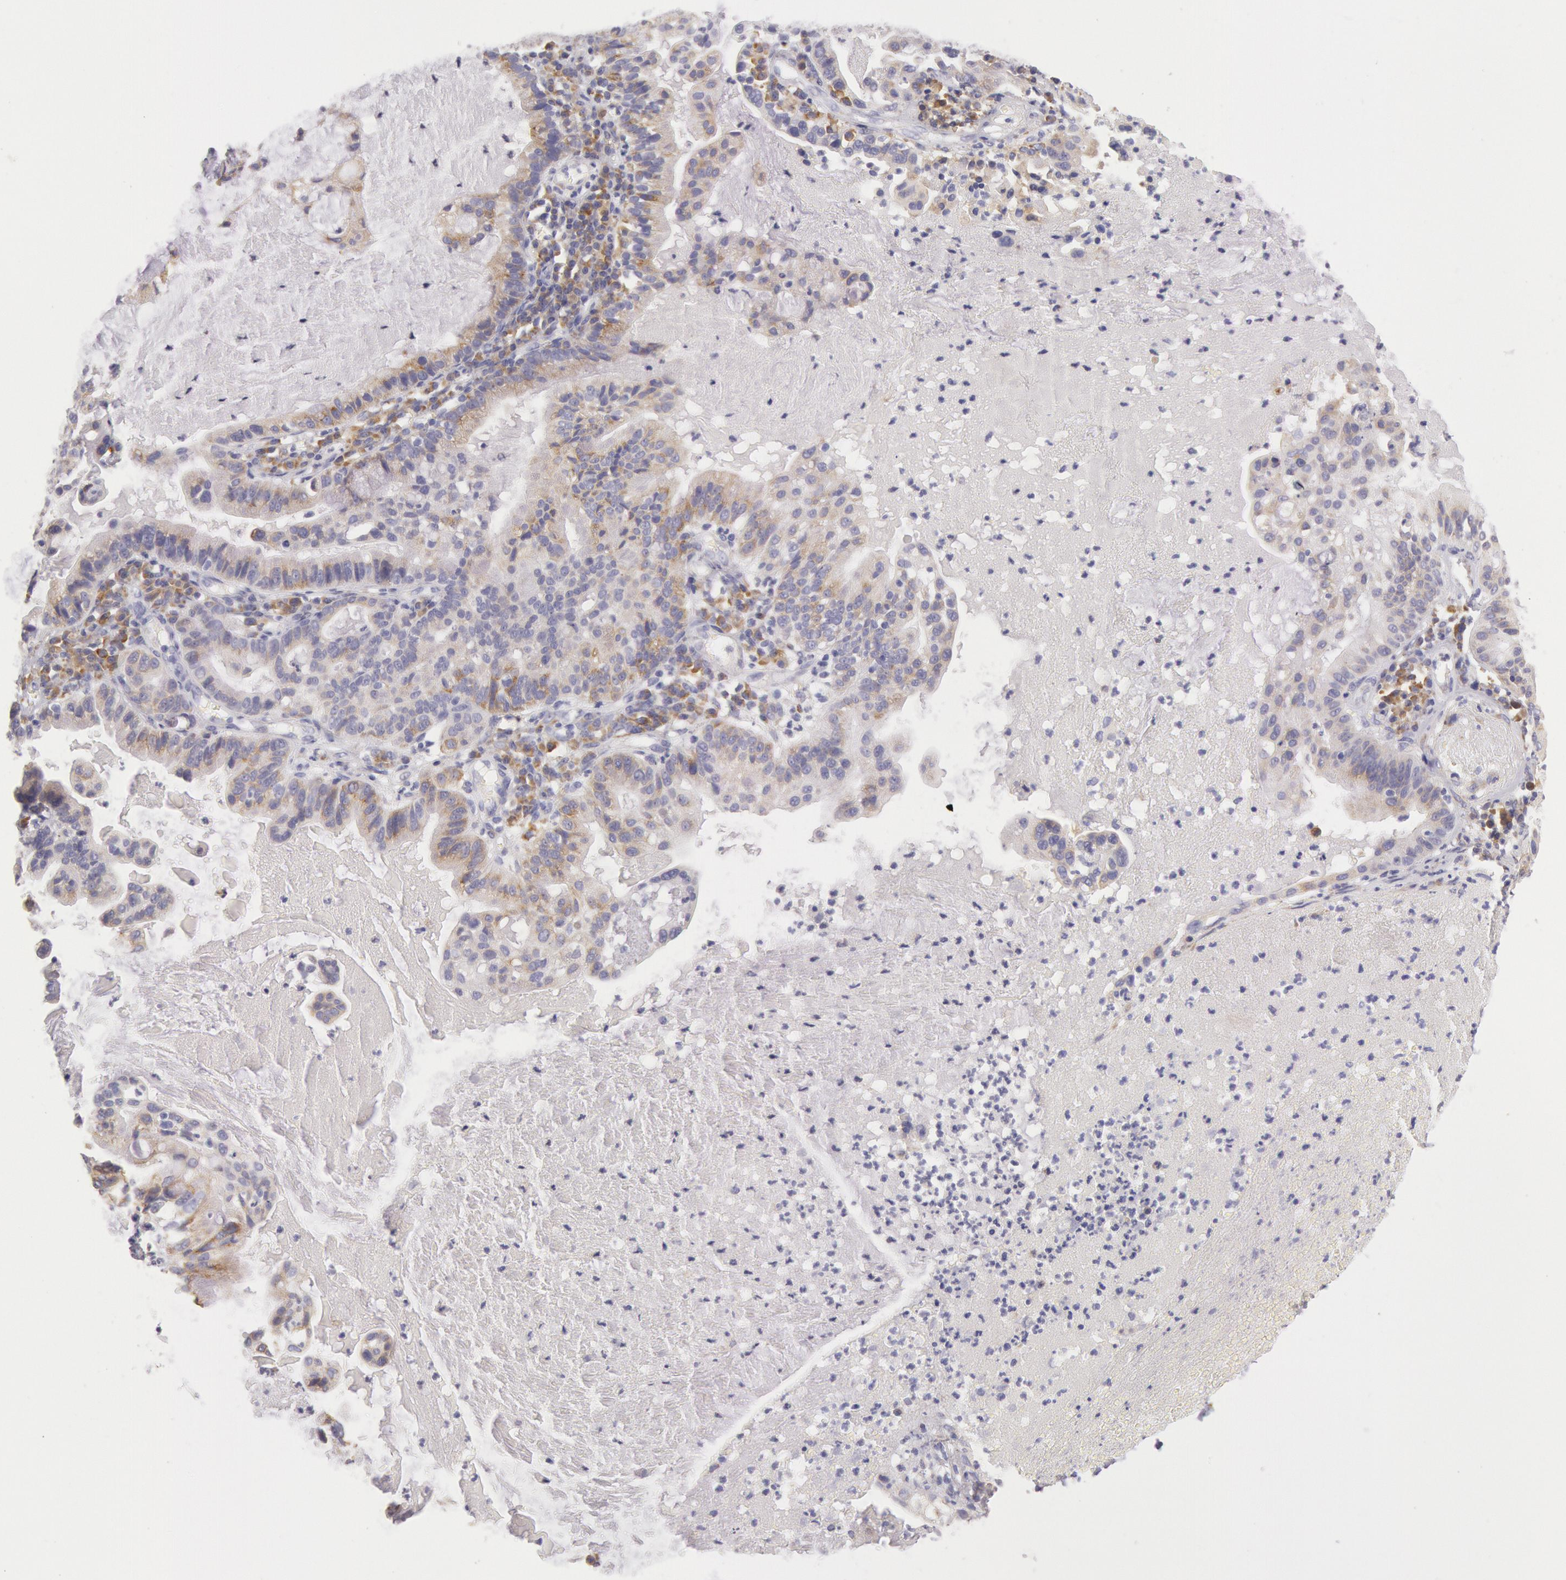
{"staining": {"intensity": "weak", "quantity": ">75%", "location": "cytoplasmic/membranous"}, "tissue": "cervical cancer", "cell_type": "Tumor cells", "image_type": "cancer", "snomed": [{"axis": "morphology", "description": "Adenocarcinoma, NOS"}, {"axis": "topography", "description": "Cervix"}], "caption": "A high-resolution image shows IHC staining of adenocarcinoma (cervical), which reveals weak cytoplasmic/membranous positivity in about >75% of tumor cells.", "gene": "CIDEB", "patient": {"sex": "female", "age": 41}}